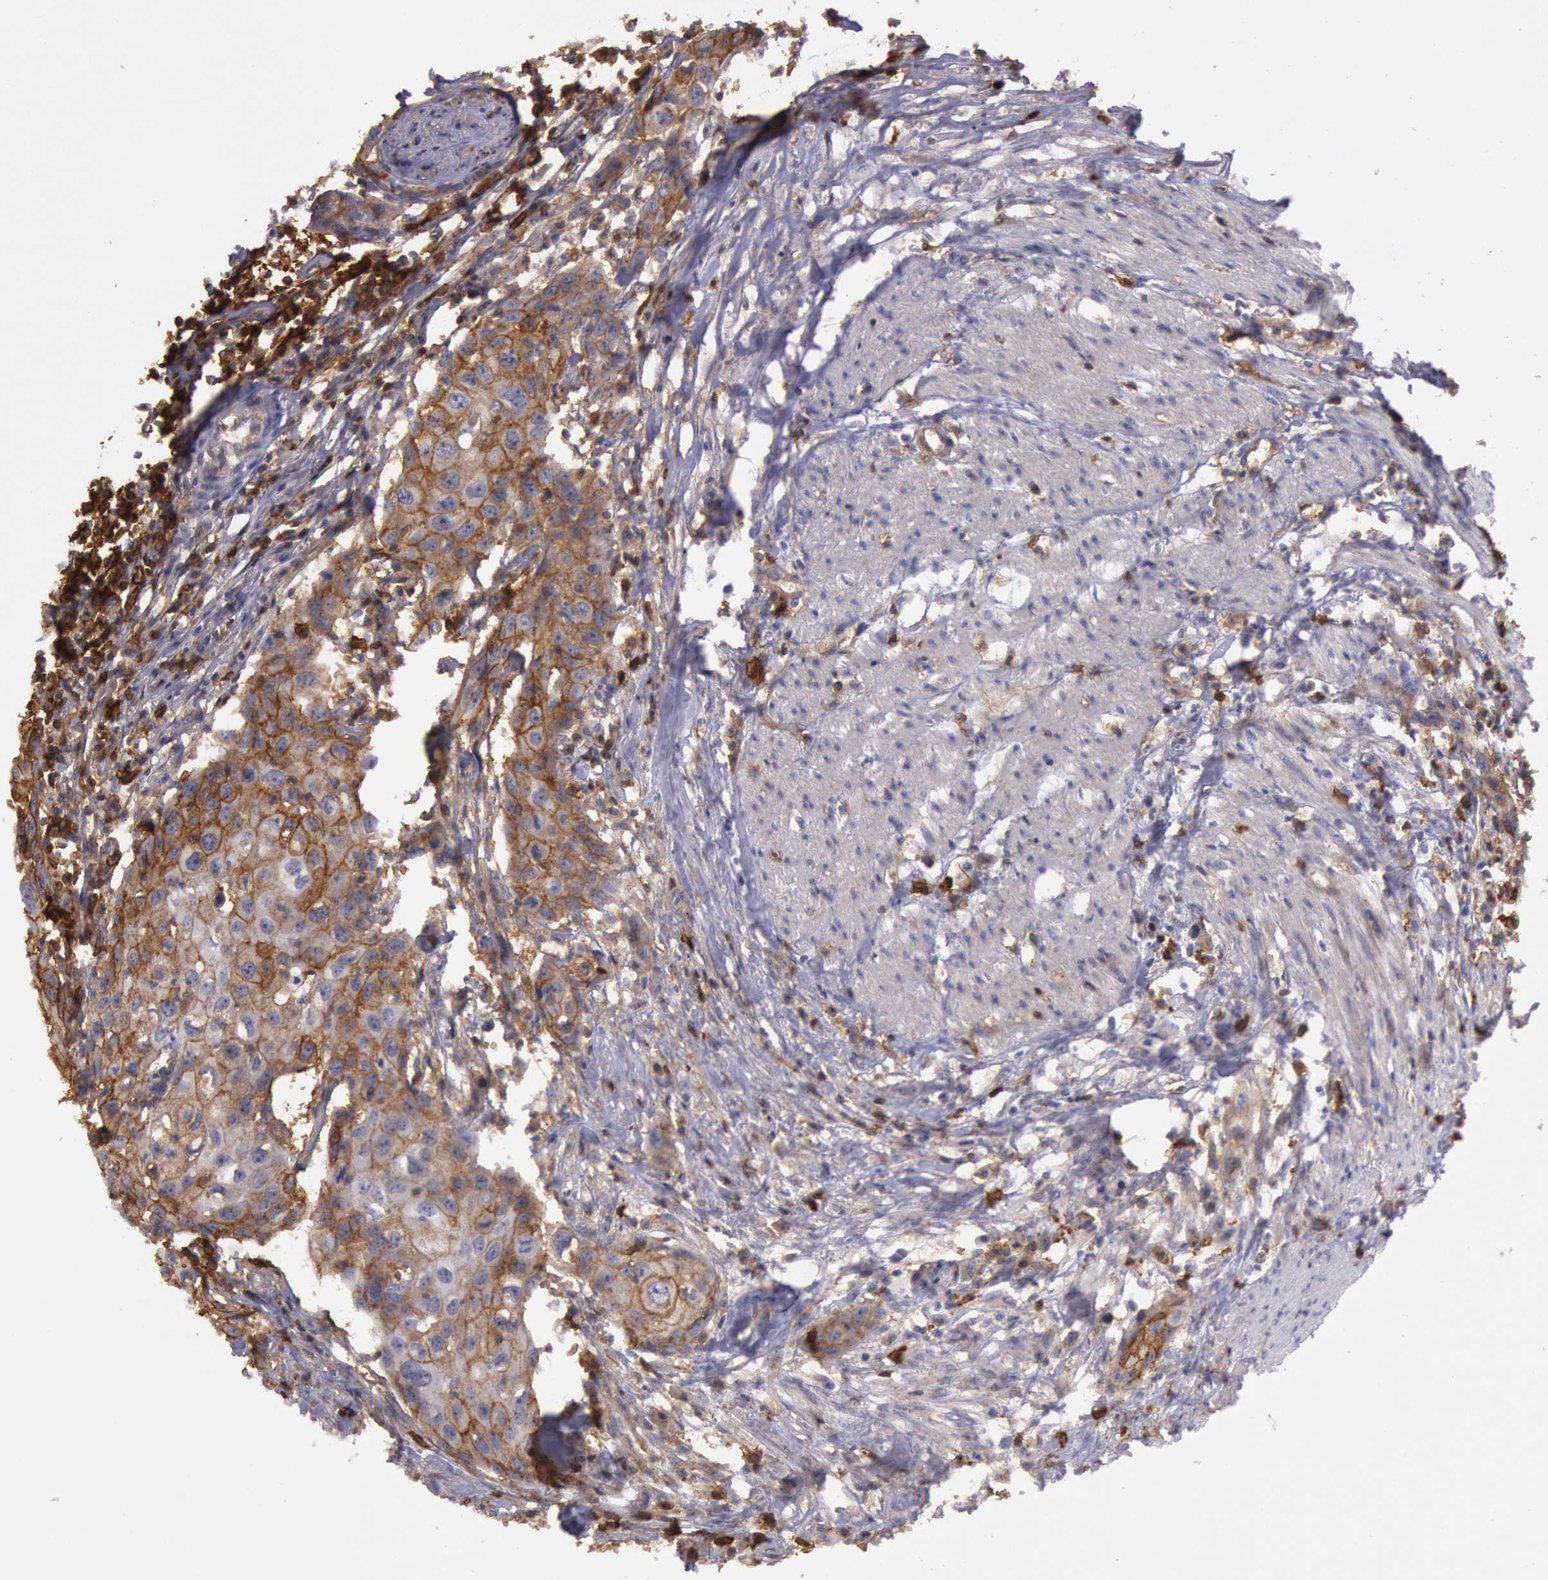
{"staining": {"intensity": "strong", "quantity": ">75%", "location": "cytoplasmic/membranous"}, "tissue": "urothelial cancer", "cell_type": "Tumor cells", "image_type": "cancer", "snomed": [{"axis": "morphology", "description": "Urothelial carcinoma, High grade"}, {"axis": "topography", "description": "Urinary bladder"}], "caption": "High-grade urothelial carcinoma stained for a protein (brown) displays strong cytoplasmic/membranous positive positivity in about >75% of tumor cells.", "gene": "TRIB2", "patient": {"sex": "male", "age": 54}}